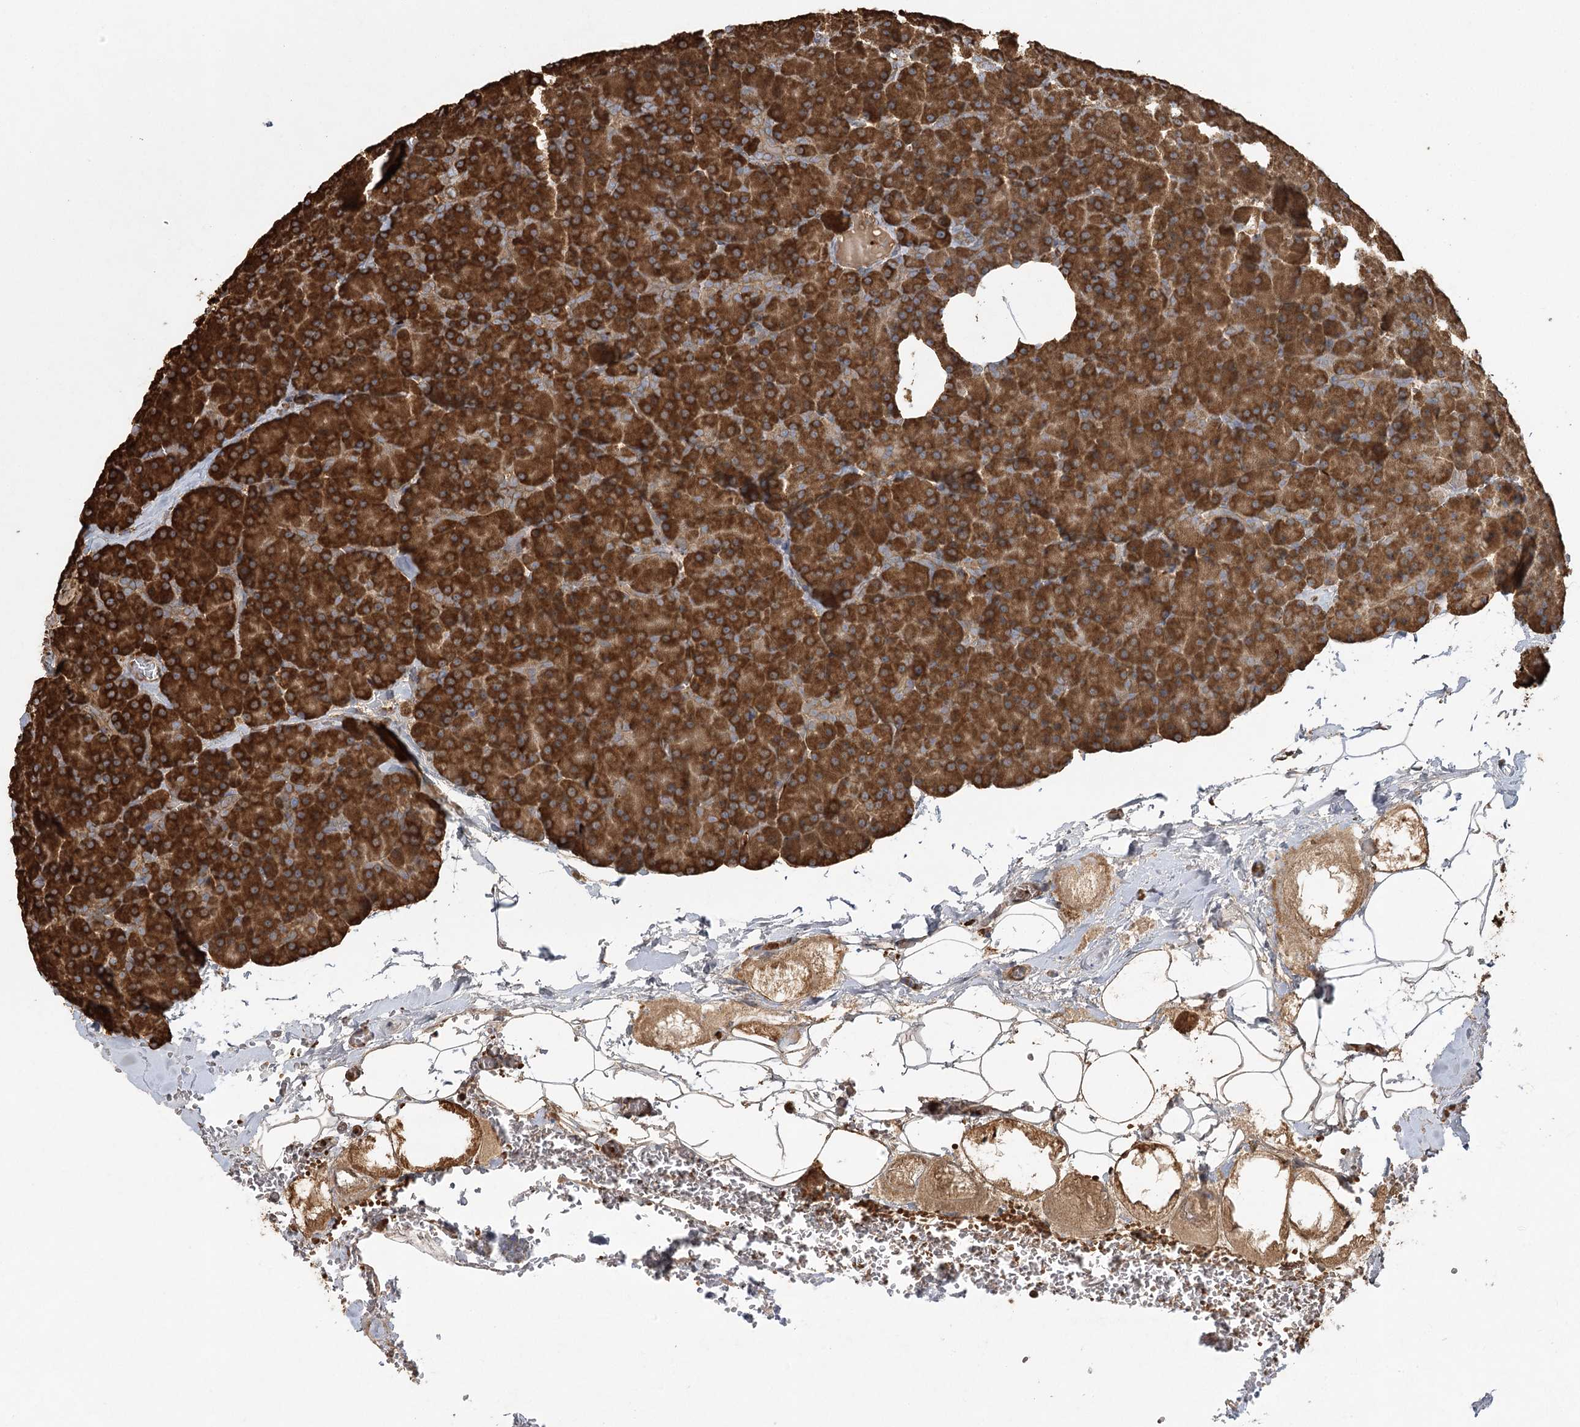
{"staining": {"intensity": "strong", "quantity": ">75%", "location": "cytoplasmic/membranous"}, "tissue": "pancreas", "cell_type": "Exocrine glandular cells", "image_type": "normal", "snomed": [{"axis": "morphology", "description": "Normal tissue, NOS"}, {"axis": "morphology", "description": "Carcinoid, malignant, NOS"}, {"axis": "topography", "description": "Pancreas"}], "caption": "Pancreas stained for a protein shows strong cytoplasmic/membranous positivity in exocrine glandular cells. (DAB = brown stain, brightfield microscopy at high magnification).", "gene": "ACAP2", "patient": {"sex": "female", "age": 35}}